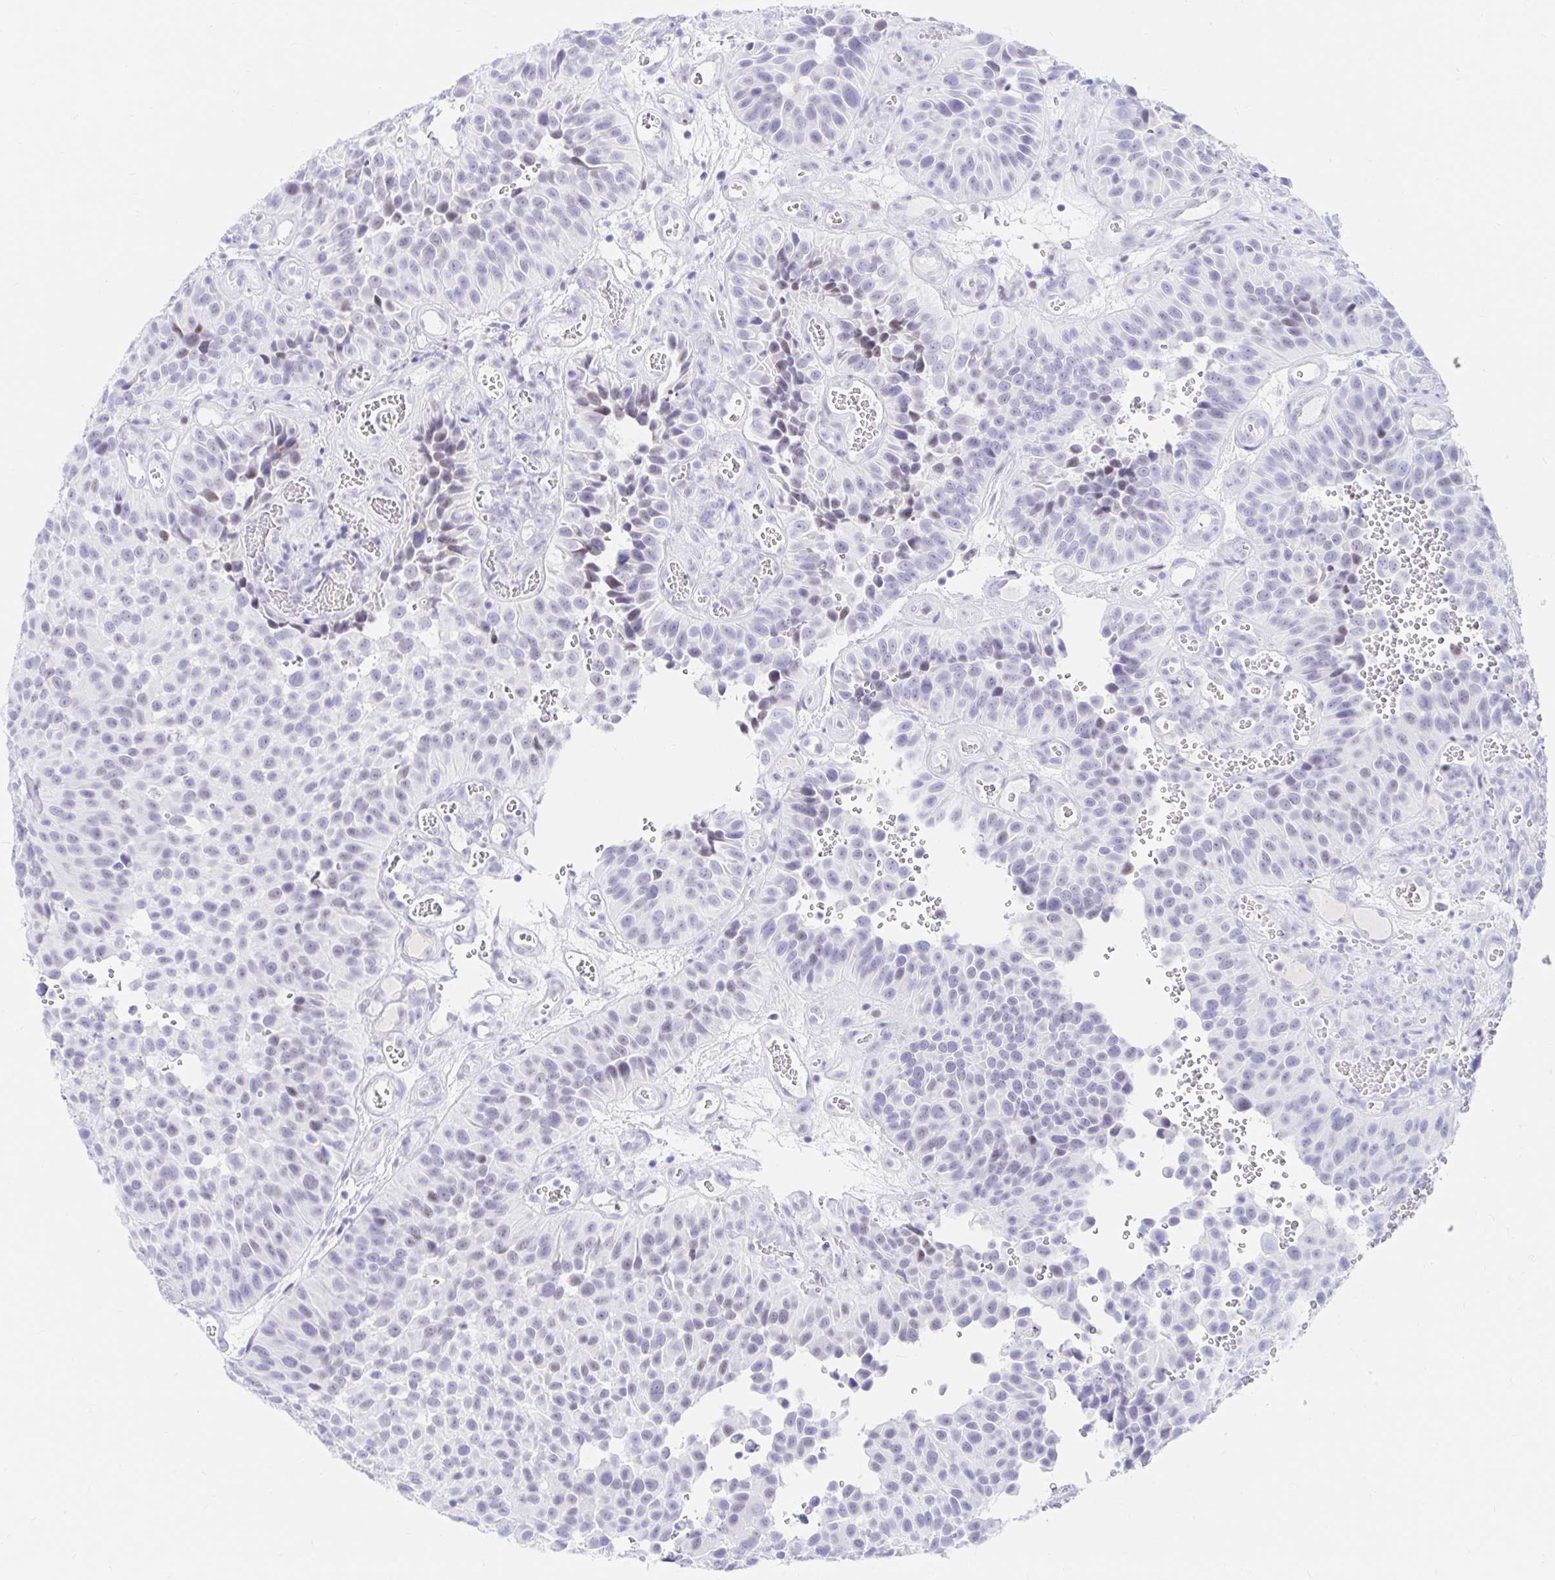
{"staining": {"intensity": "negative", "quantity": "none", "location": "none"}, "tissue": "urothelial cancer", "cell_type": "Tumor cells", "image_type": "cancer", "snomed": [{"axis": "morphology", "description": "Urothelial carcinoma, Low grade"}, {"axis": "topography", "description": "Urinary bladder"}], "caption": "IHC photomicrograph of urothelial cancer stained for a protein (brown), which exhibits no staining in tumor cells.", "gene": "OR6T1", "patient": {"sex": "male", "age": 76}}